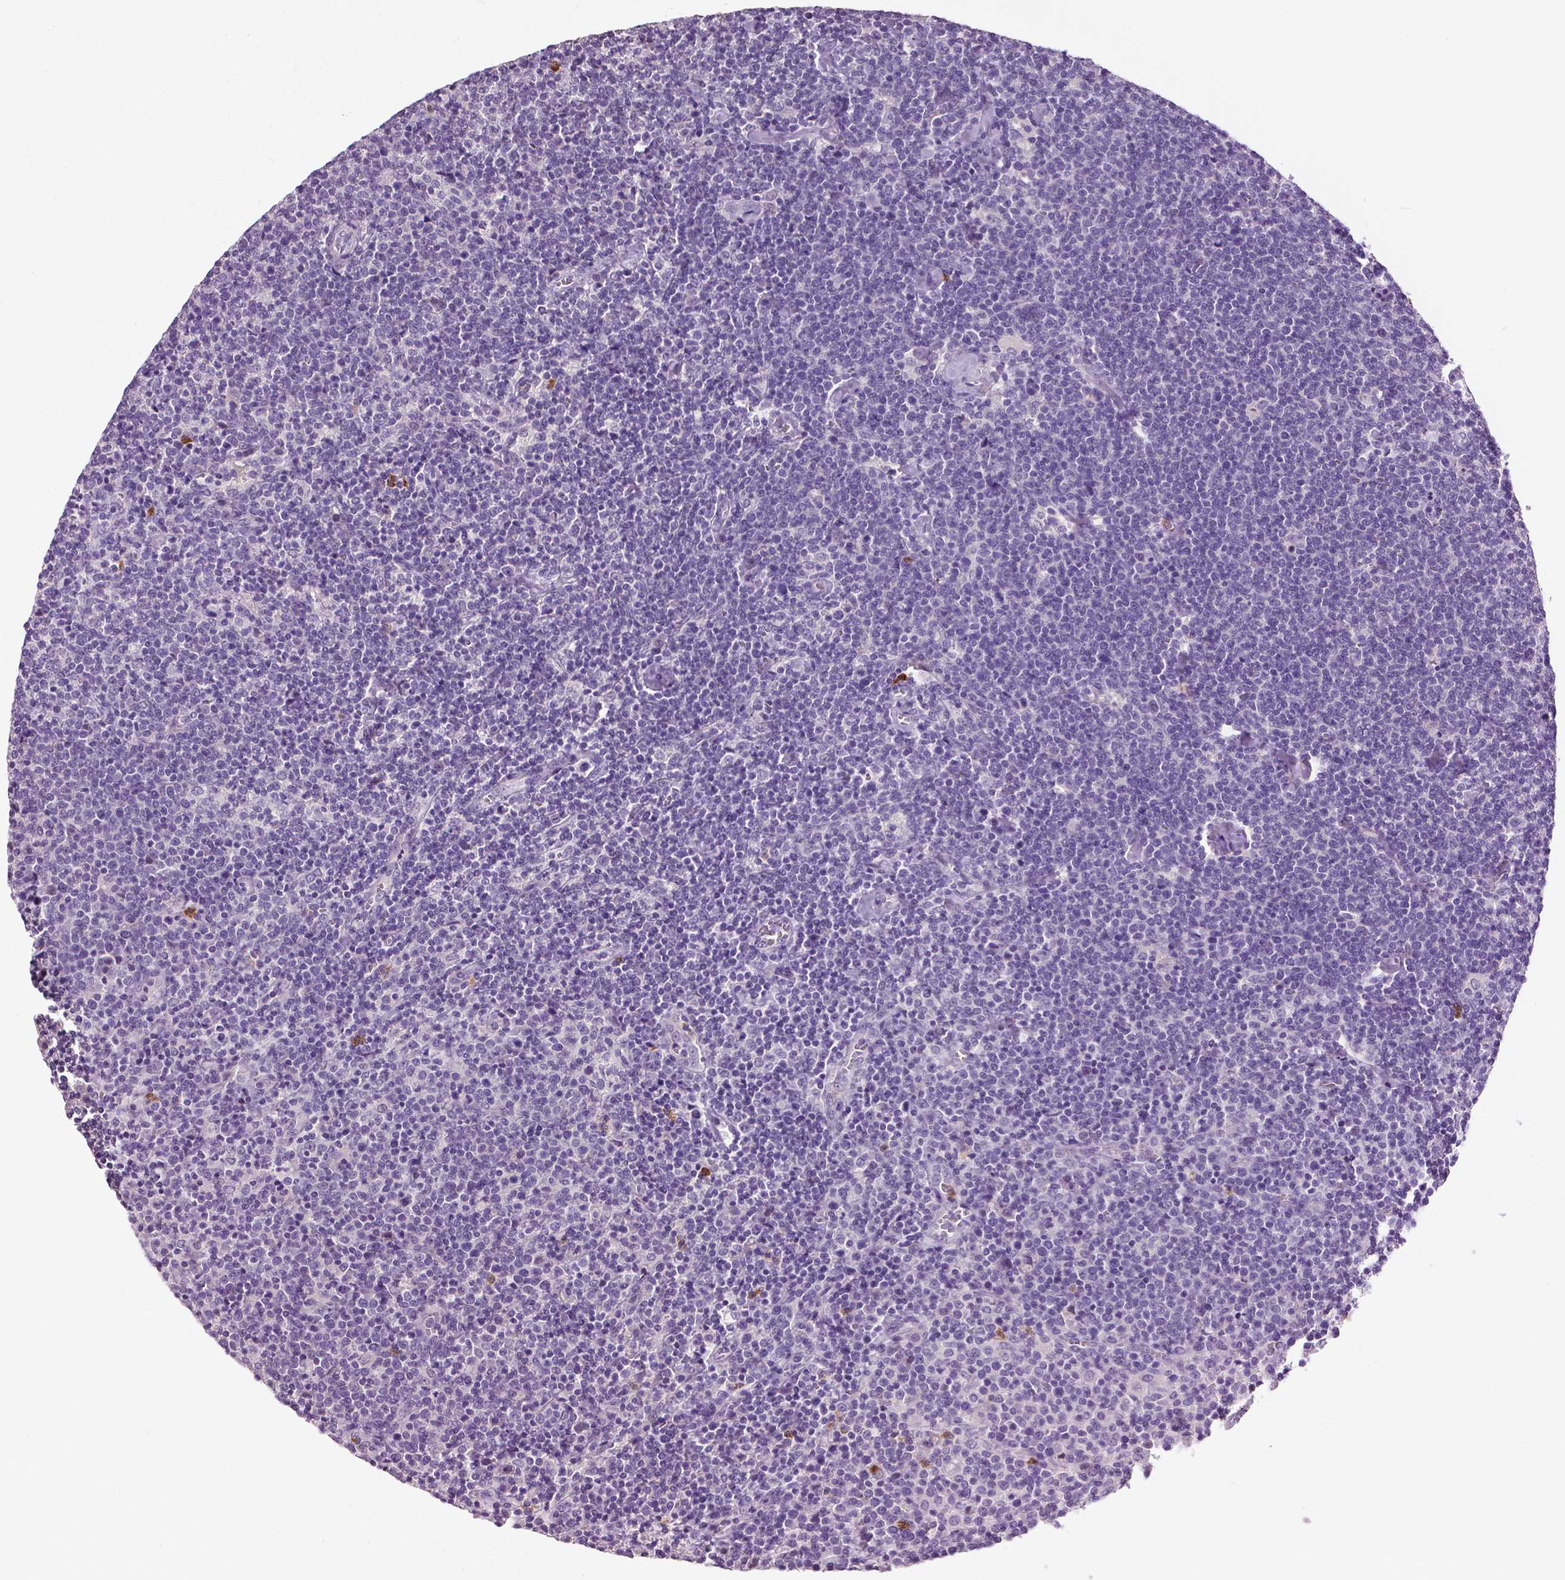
{"staining": {"intensity": "negative", "quantity": "none", "location": "none"}, "tissue": "lymphoma", "cell_type": "Tumor cells", "image_type": "cancer", "snomed": [{"axis": "morphology", "description": "Malignant lymphoma, non-Hodgkin's type, High grade"}, {"axis": "topography", "description": "Lymph node"}], "caption": "High magnification brightfield microscopy of lymphoma stained with DAB (brown) and counterstained with hematoxylin (blue): tumor cells show no significant expression.", "gene": "PTPN5", "patient": {"sex": "male", "age": 61}}